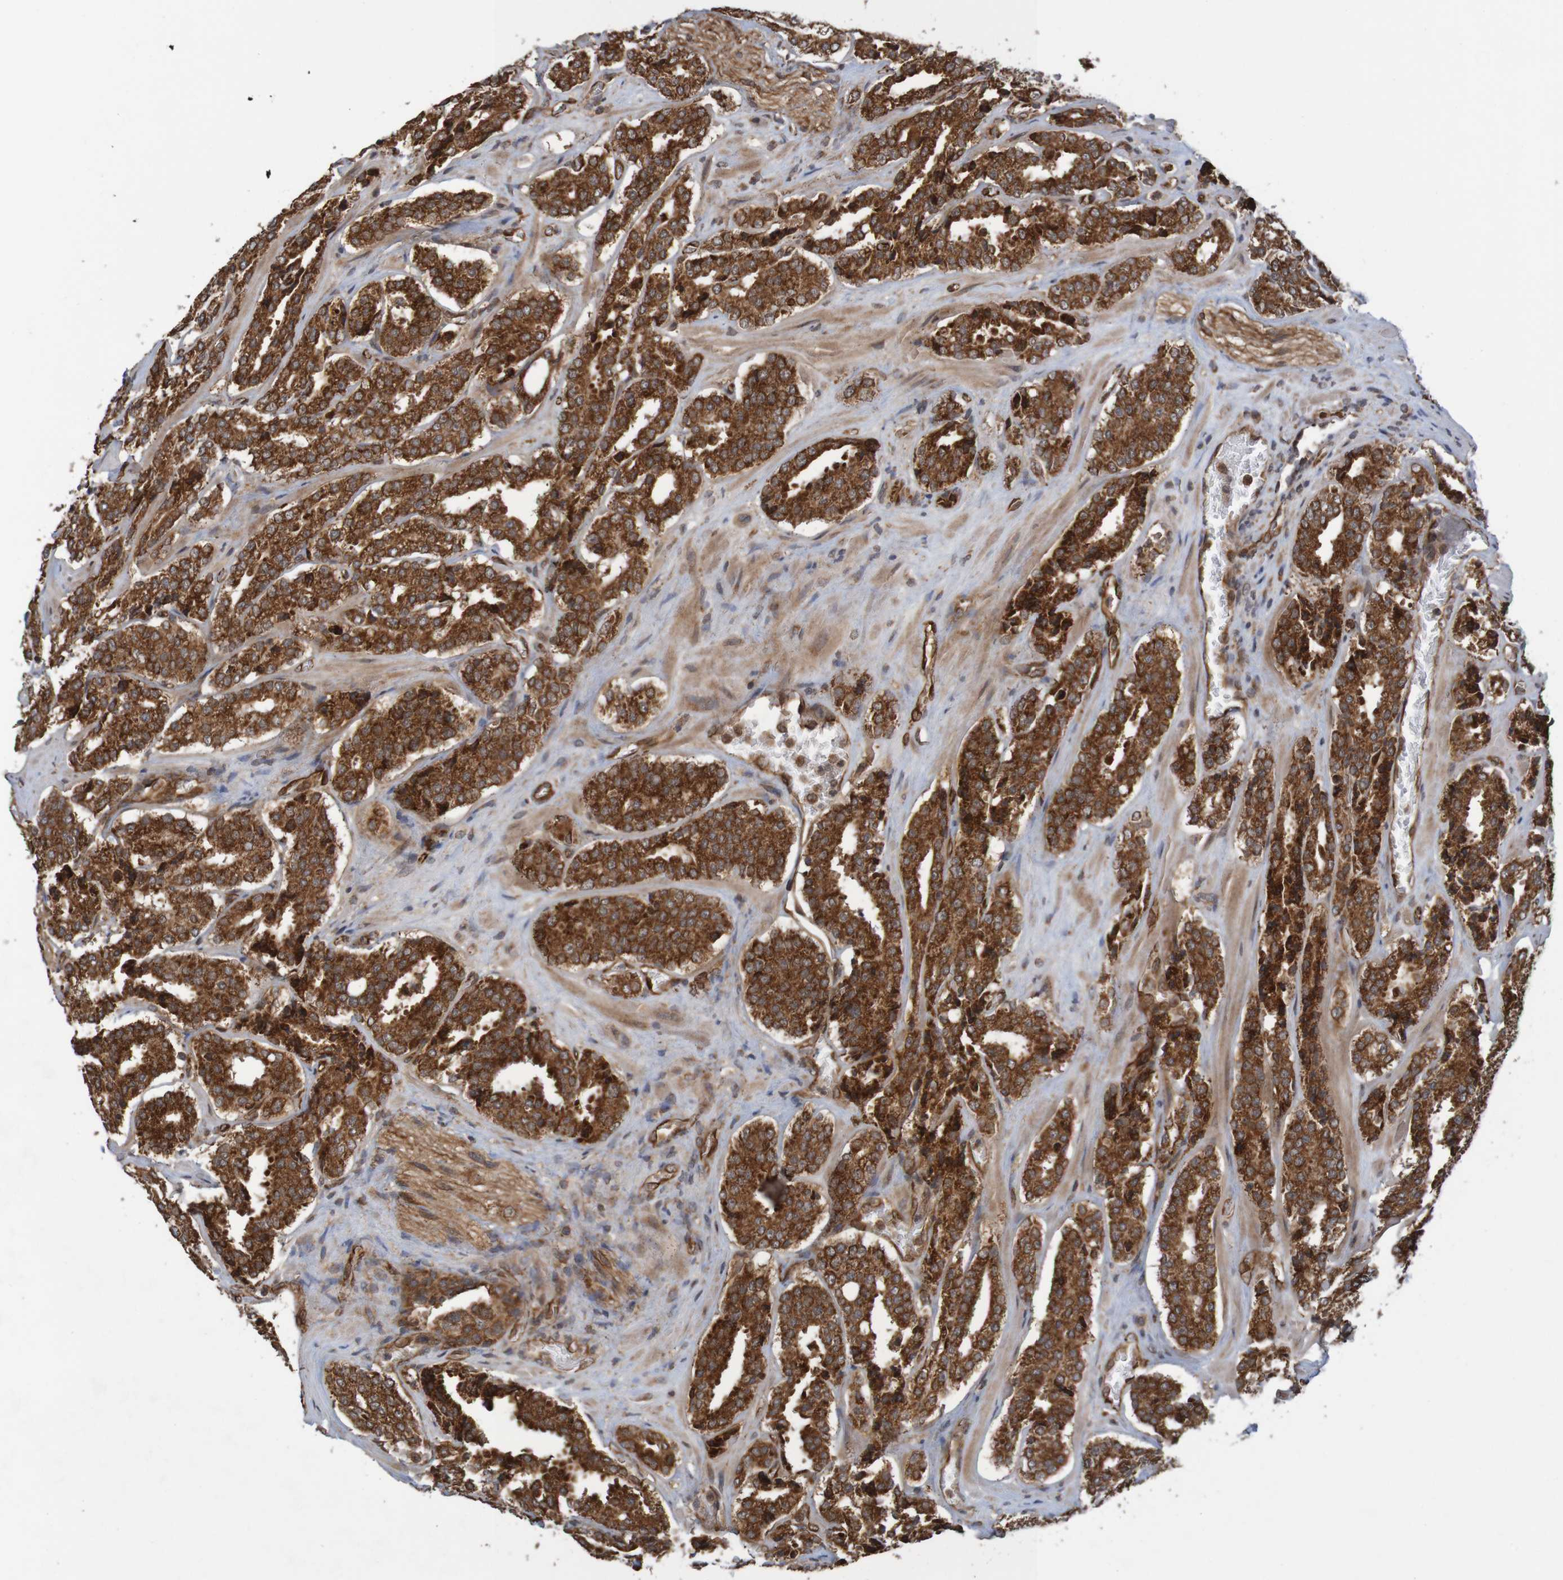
{"staining": {"intensity": "strong", "quantity": ">75%", "location": "cytoplasmic/membranous"}, "tissue": "prostate cancer", "cell_type": "Tumor cells", "image_type": "cancer", "snomed": [{"axis": "morphology", "description": "Adenocarcinoma, High grade"}, {"axis": "topography", "description": "Prostate"}], "caption": "Tumor cells display high levels of strong cytoplasmic/membranous expression in approximately >75% of cells in human prostate high-grade adenocarcinoma.", "gene": "MRPL52", "patient": {"sex": "male", "age": 60}}